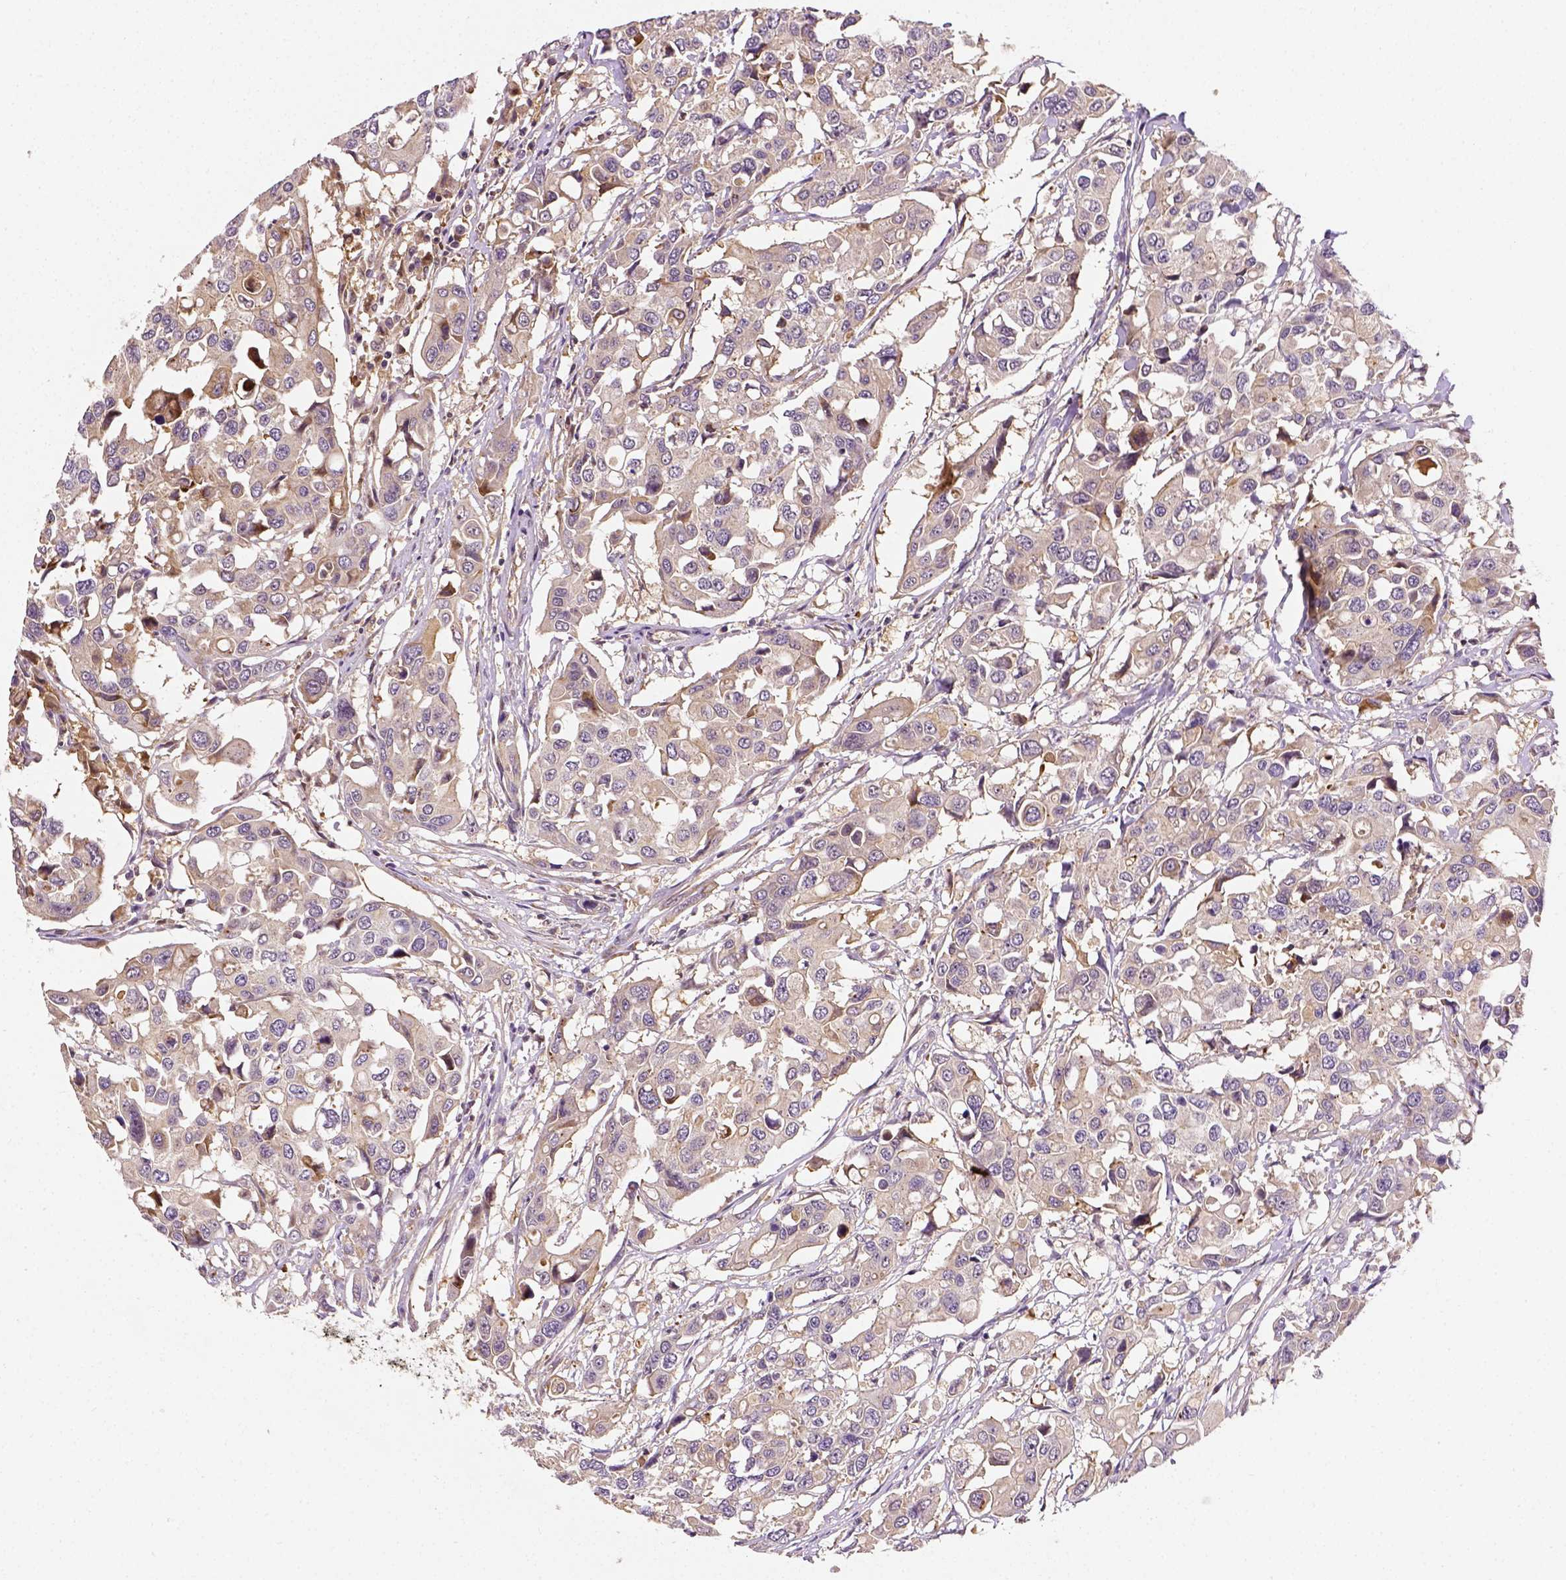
{"staining": {"intensity": "negative", "quantity": "none", "location": "none"}, "tissue": "colorectal cancer", "cell_type": "Tumor cells", "image_type": "cancer", "snomed": [{"axis": "morphology", "description": "Adenocarcinoma, NOS"}, {"axis": "topography", "description": "Colon"}], "caption": "The micrograph shows no staining of tumor cells in adenocarcinoma (colorectal).", "gene": "MATK", "patient": {"sex": "male", "age": 77}}